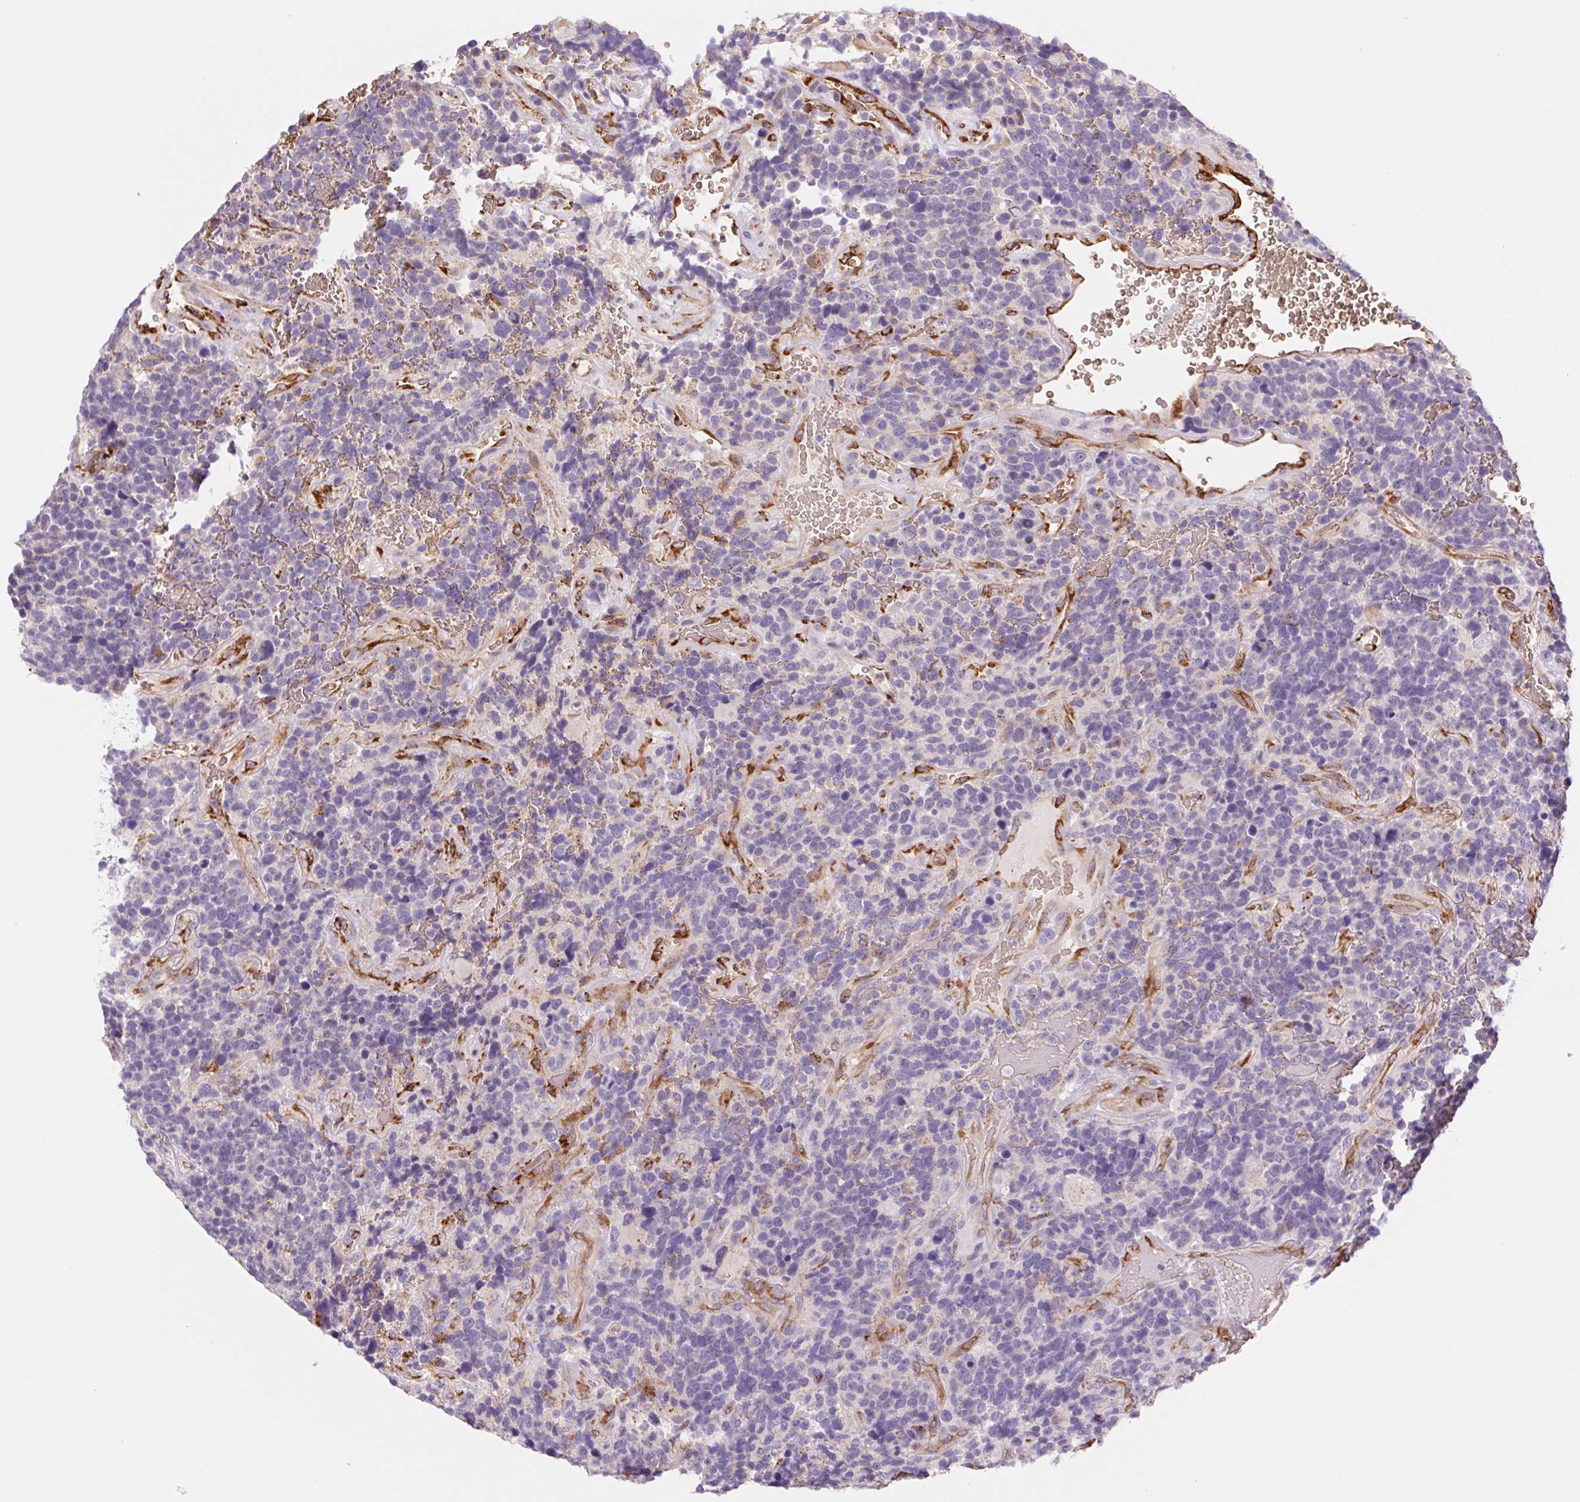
{"staining": {"intensity": "negative", "quantity": "none", "location": "none"}, "tissue": "glioma", "cell_type": "Tumor cells", "image_type": "cancer", "snomed": [{"axis": "morphology", "description": "Glioma, malignant, High grade"}, {"axis": "topography", "description": "Brain"}], "caption": "Tumor cells are negative for brown protein staining in malignant glioma (high-grade). (DAB (3,3'-diaminobenzidine) IHC visualized using brightfield microscopy, high magnification).", "gene": "IGFL3", "patient": {"sex": "male", "age": 33}}